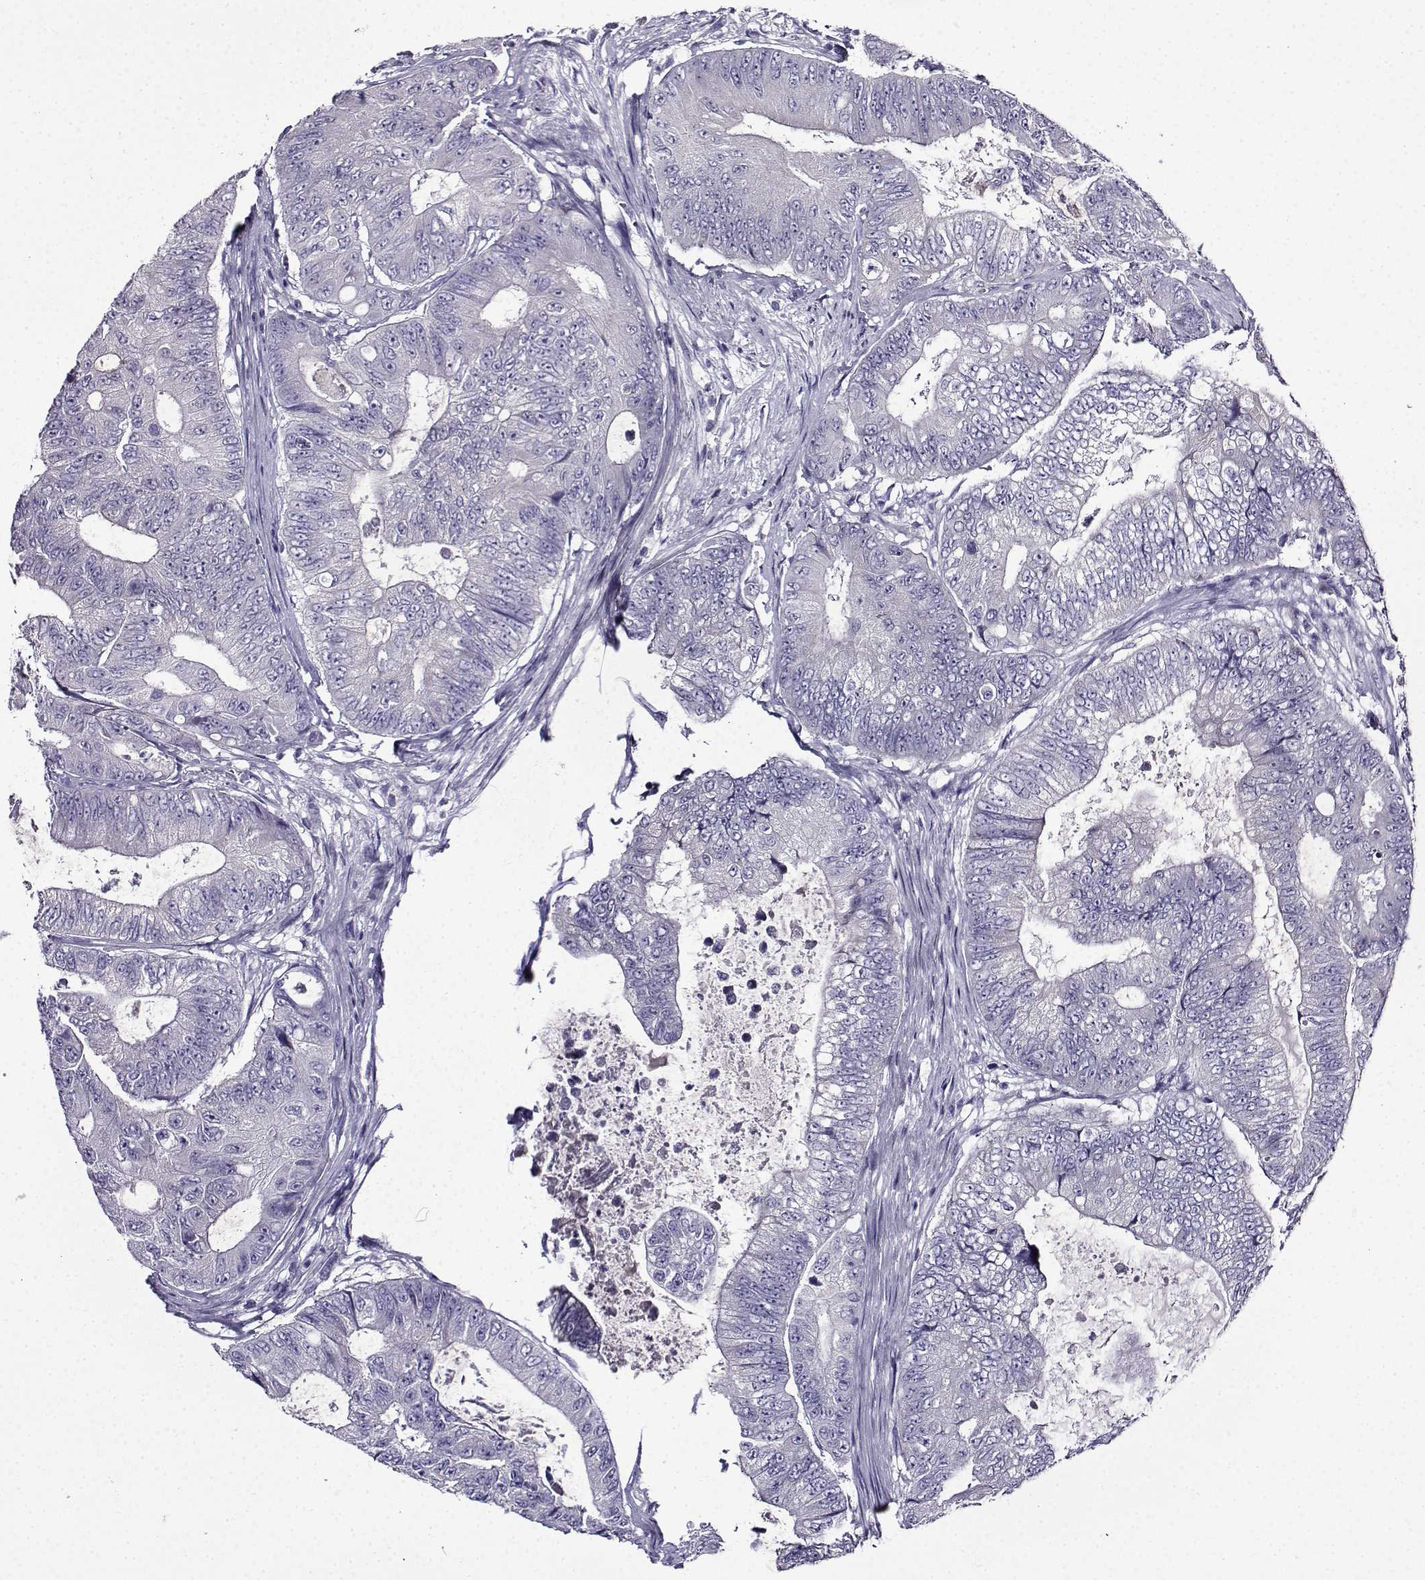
{"staining": {"intensity": "negative", "quantity": "none", "location": "none"}, "tissue": "colorectal cancer", "cell_type": "Tumor cells", "image_type": "cancer", "snomed": [{"axis": "morphology", "description": "Adenocarcinoma, NOS"}, {"axis": "topography", "description": "Colon"}], "caption": "Image shows no protein expression in tumor cells of colorectal cancer tissue.", "gene": "TMEM266", "patient": {"sex": "female", "age": 48}}